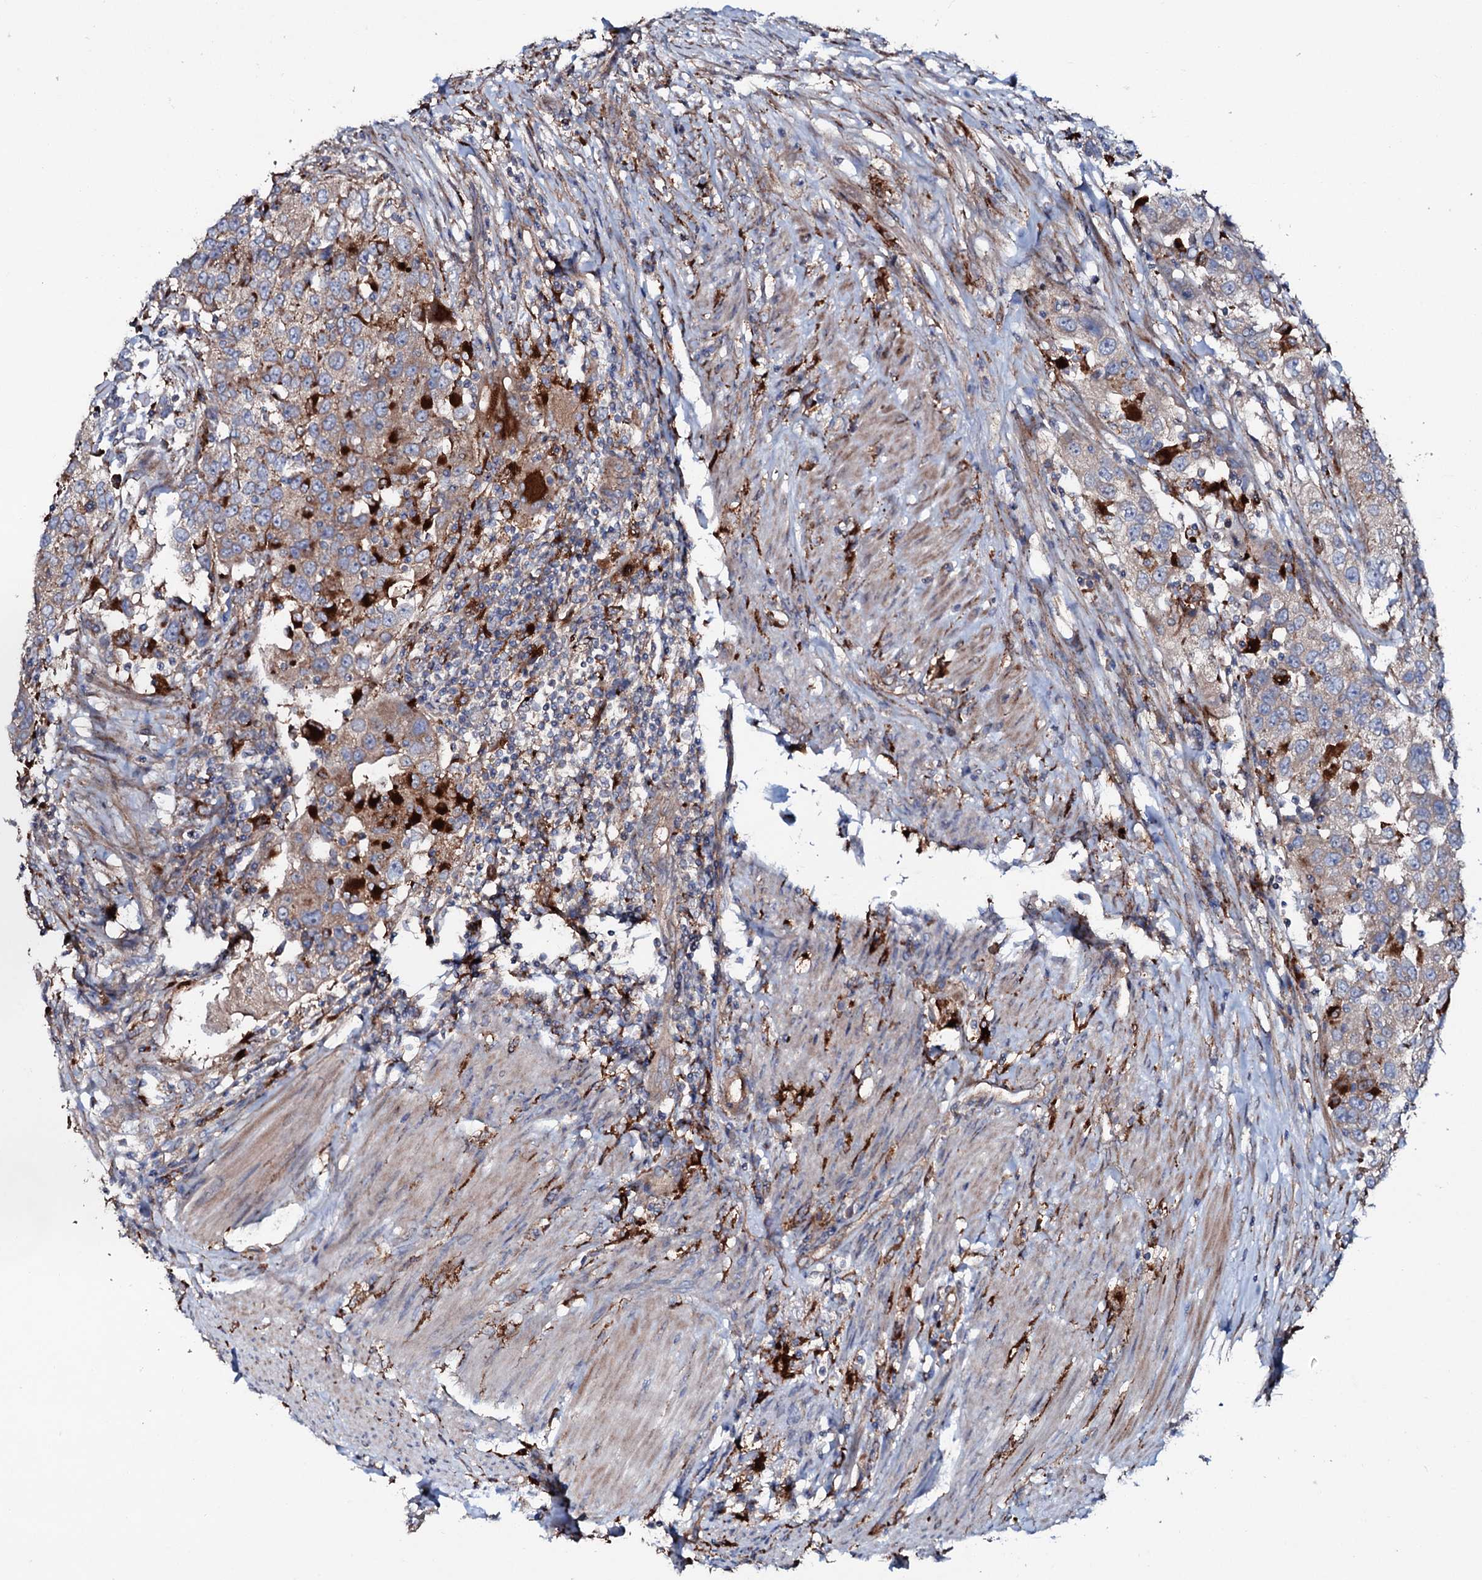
{"staining": {"intensity": "moderate", "quantity": "25%-75%", "location": "cytoplasmic/membranous"}, "tissue": "urothelial cancer", "cell_type": "Tumor cells", "image_type": "cancer", "snomed": [{"axis": "morphology", "description": "Urothelial carcinoma, High grade"}, {"axis": "topography", "description": "Urinary bladder"}], "caption": "An image showing moderate cytoplasmic/membranous positivity in about 25%-75% of tumor cells in urothelial cancer, as visualized by brown immunohistochemical staining.", "gene": "P2RX4", "patient": {"sex": "female", "age": 80}}